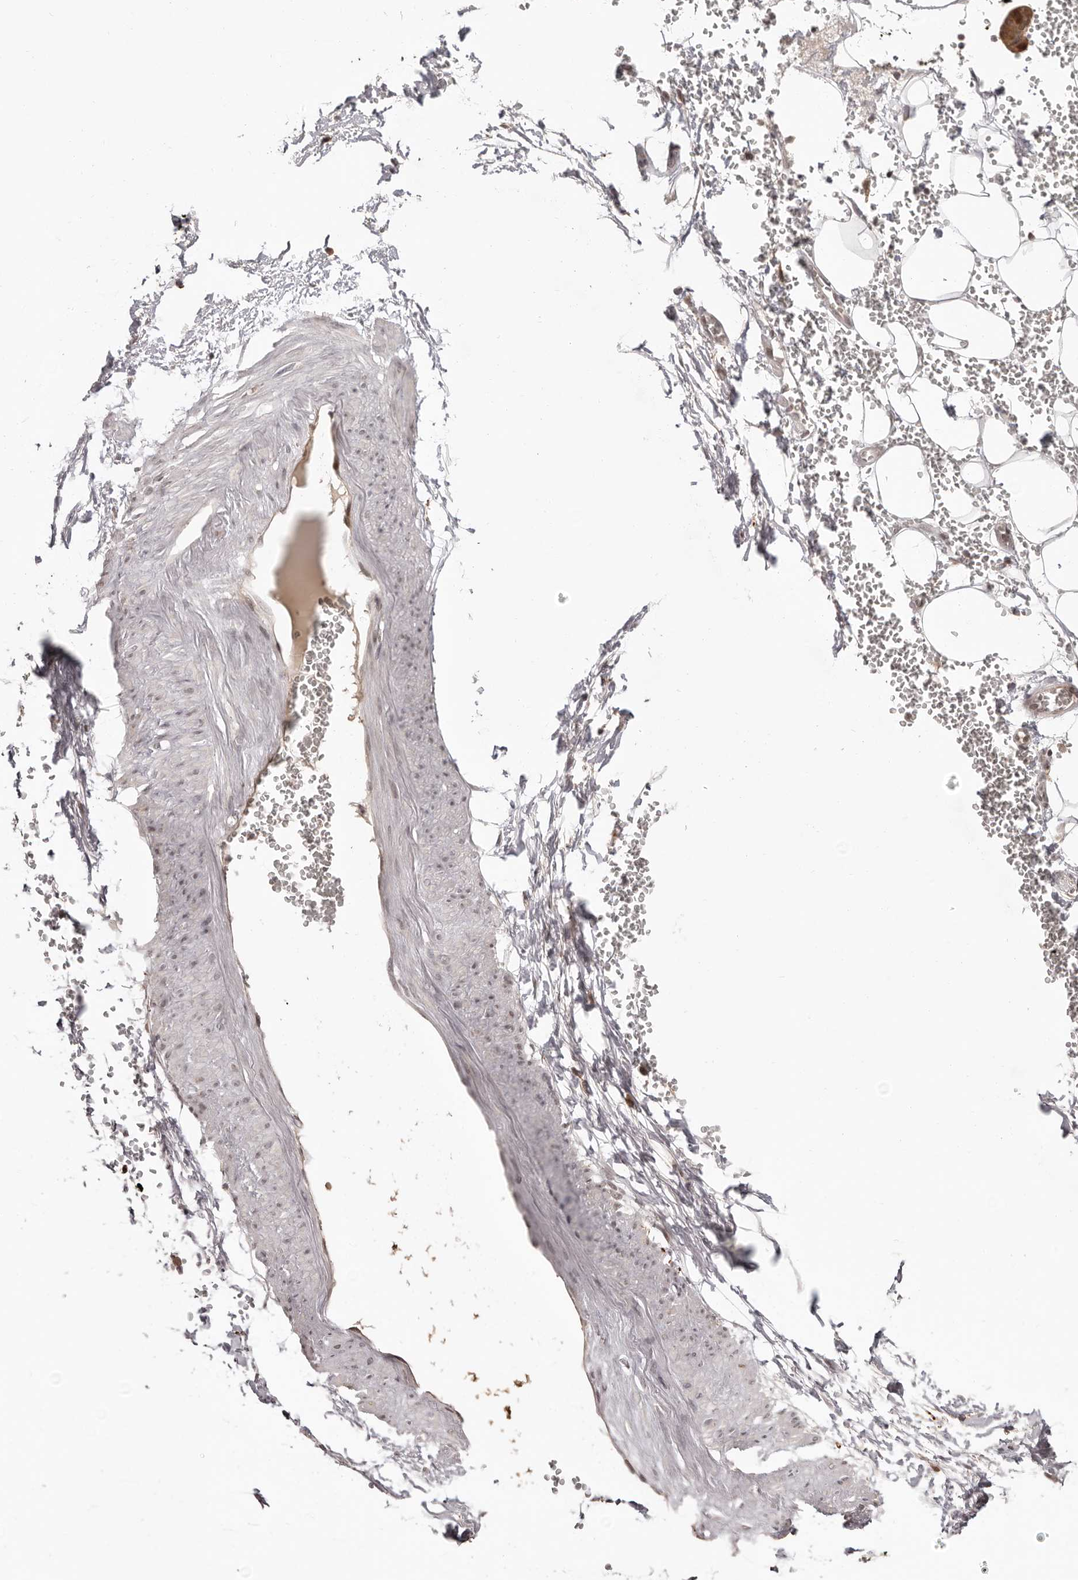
{"staining": {"intensity": "weak", "quantity": ">75%", "location": "cytoplasmic/membranous,nuclear"}, "tissue": "adipose tissue", "cell_type": "Adipocytes", "image_type": "normal", "snomed": [{"axis": "morphology", "description": "Normal tissue, NOS"}, {"axis": "morphology", "description": "Adenocarcinoma, NOS"}, {"axis": "topography", "description": "Pancreas"}, {"axis": "topography", "description": "Peripheral nerve tissue"}], "caption": "Immunohistochemistry photomicrograph of benign adipose tissue stained for a protein (brown), which reveals low levels of weak cytoplasmic/membranous,nuclear staining in about >75% of adipocytes.", "gene": "TBX5", "patient": {"sex": "male", "age": 59}}